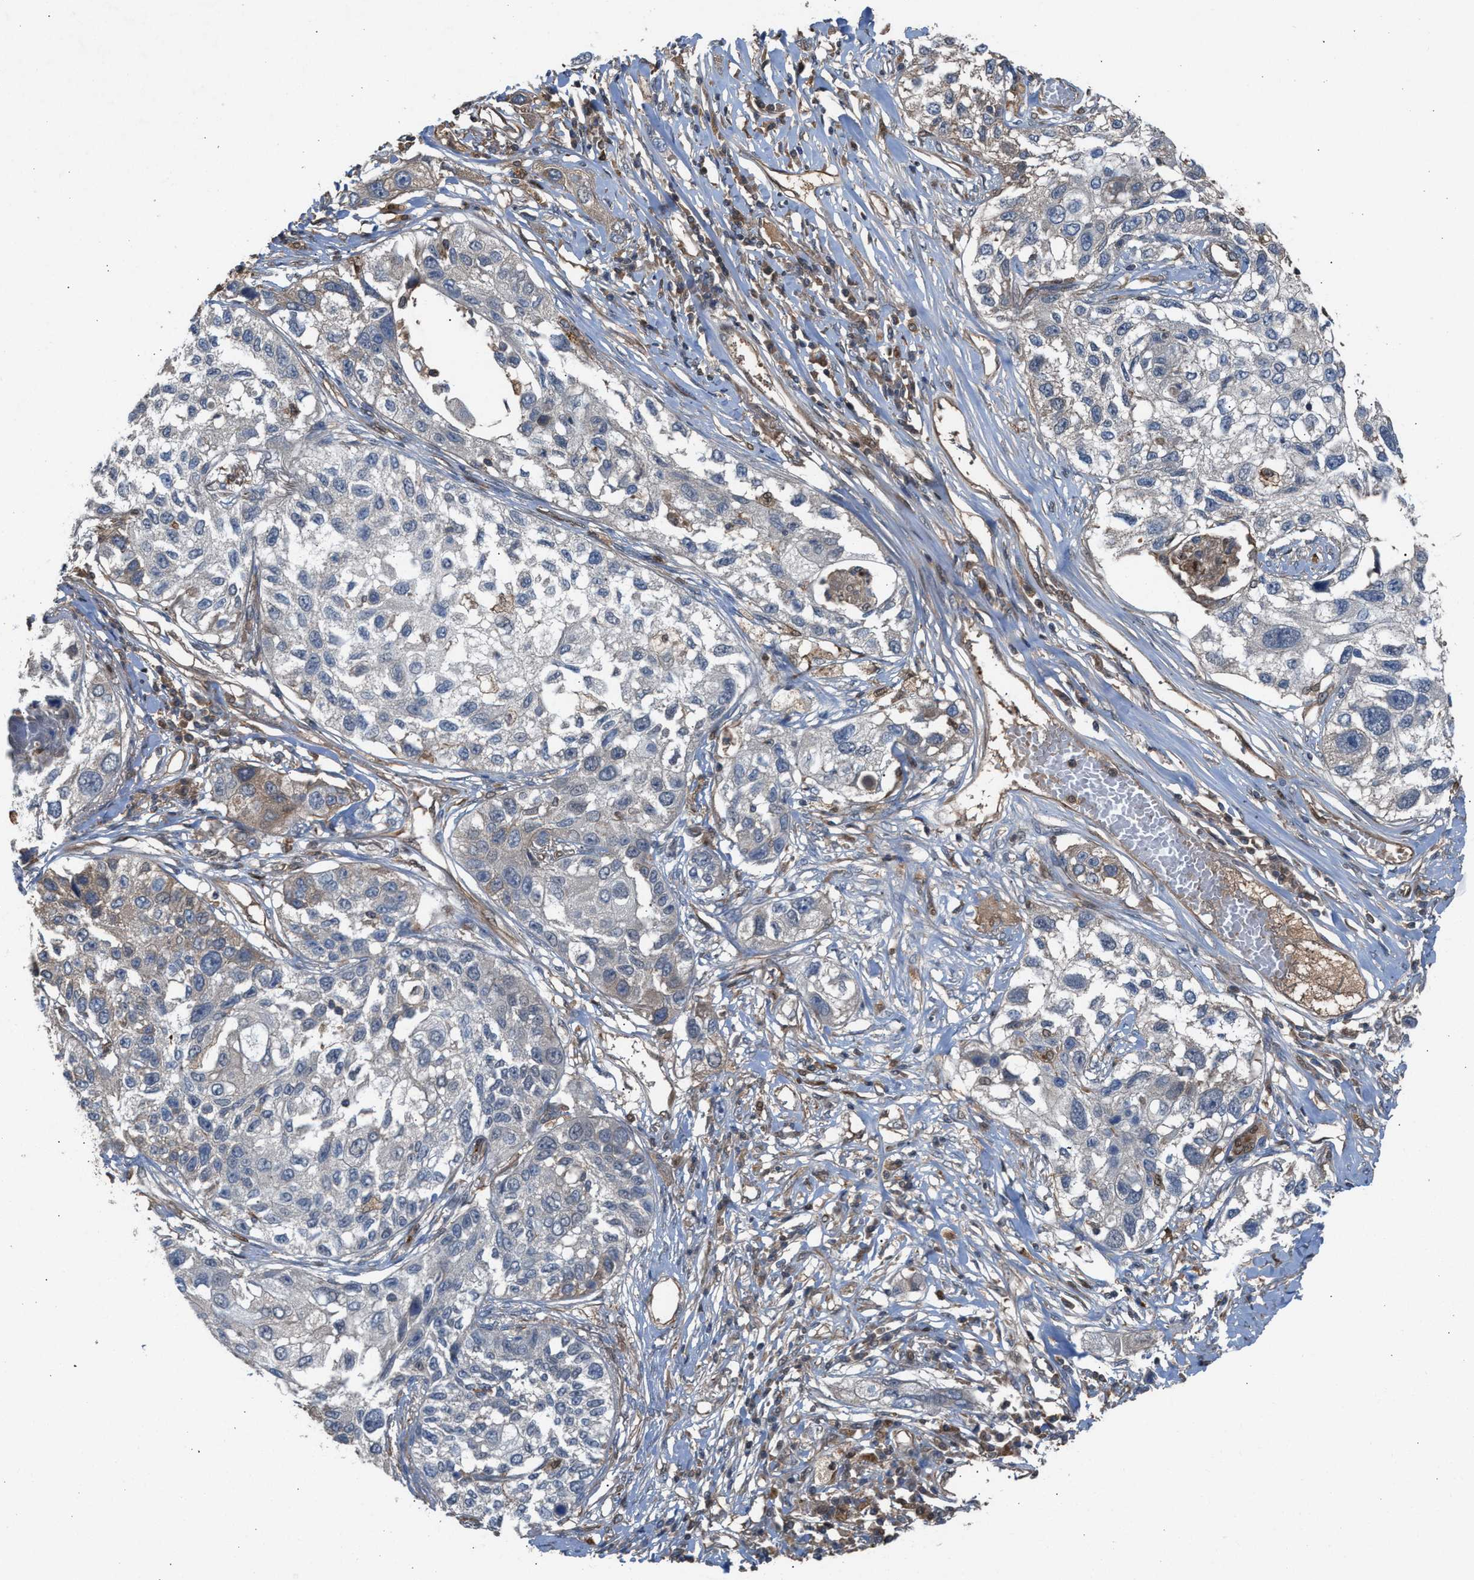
{"staining": {"intensity": "negative", "quantity": "none", "location": "none"}, "tissue": "lung cancer", "cell_type": "Tumor cells", "image_type": "cancer", "snomed": [{"axis": "morphology", "description": "Squamous cell carcinoma, NOS"}, {"axis": "topography", "description": "Lung"}], "caption": "Tumor cells are negative for brown protein staining in lung cancer (squamous cell carcinoma).", "gene": "TPK1", "patient": {"sex": "male", "age": 71}}